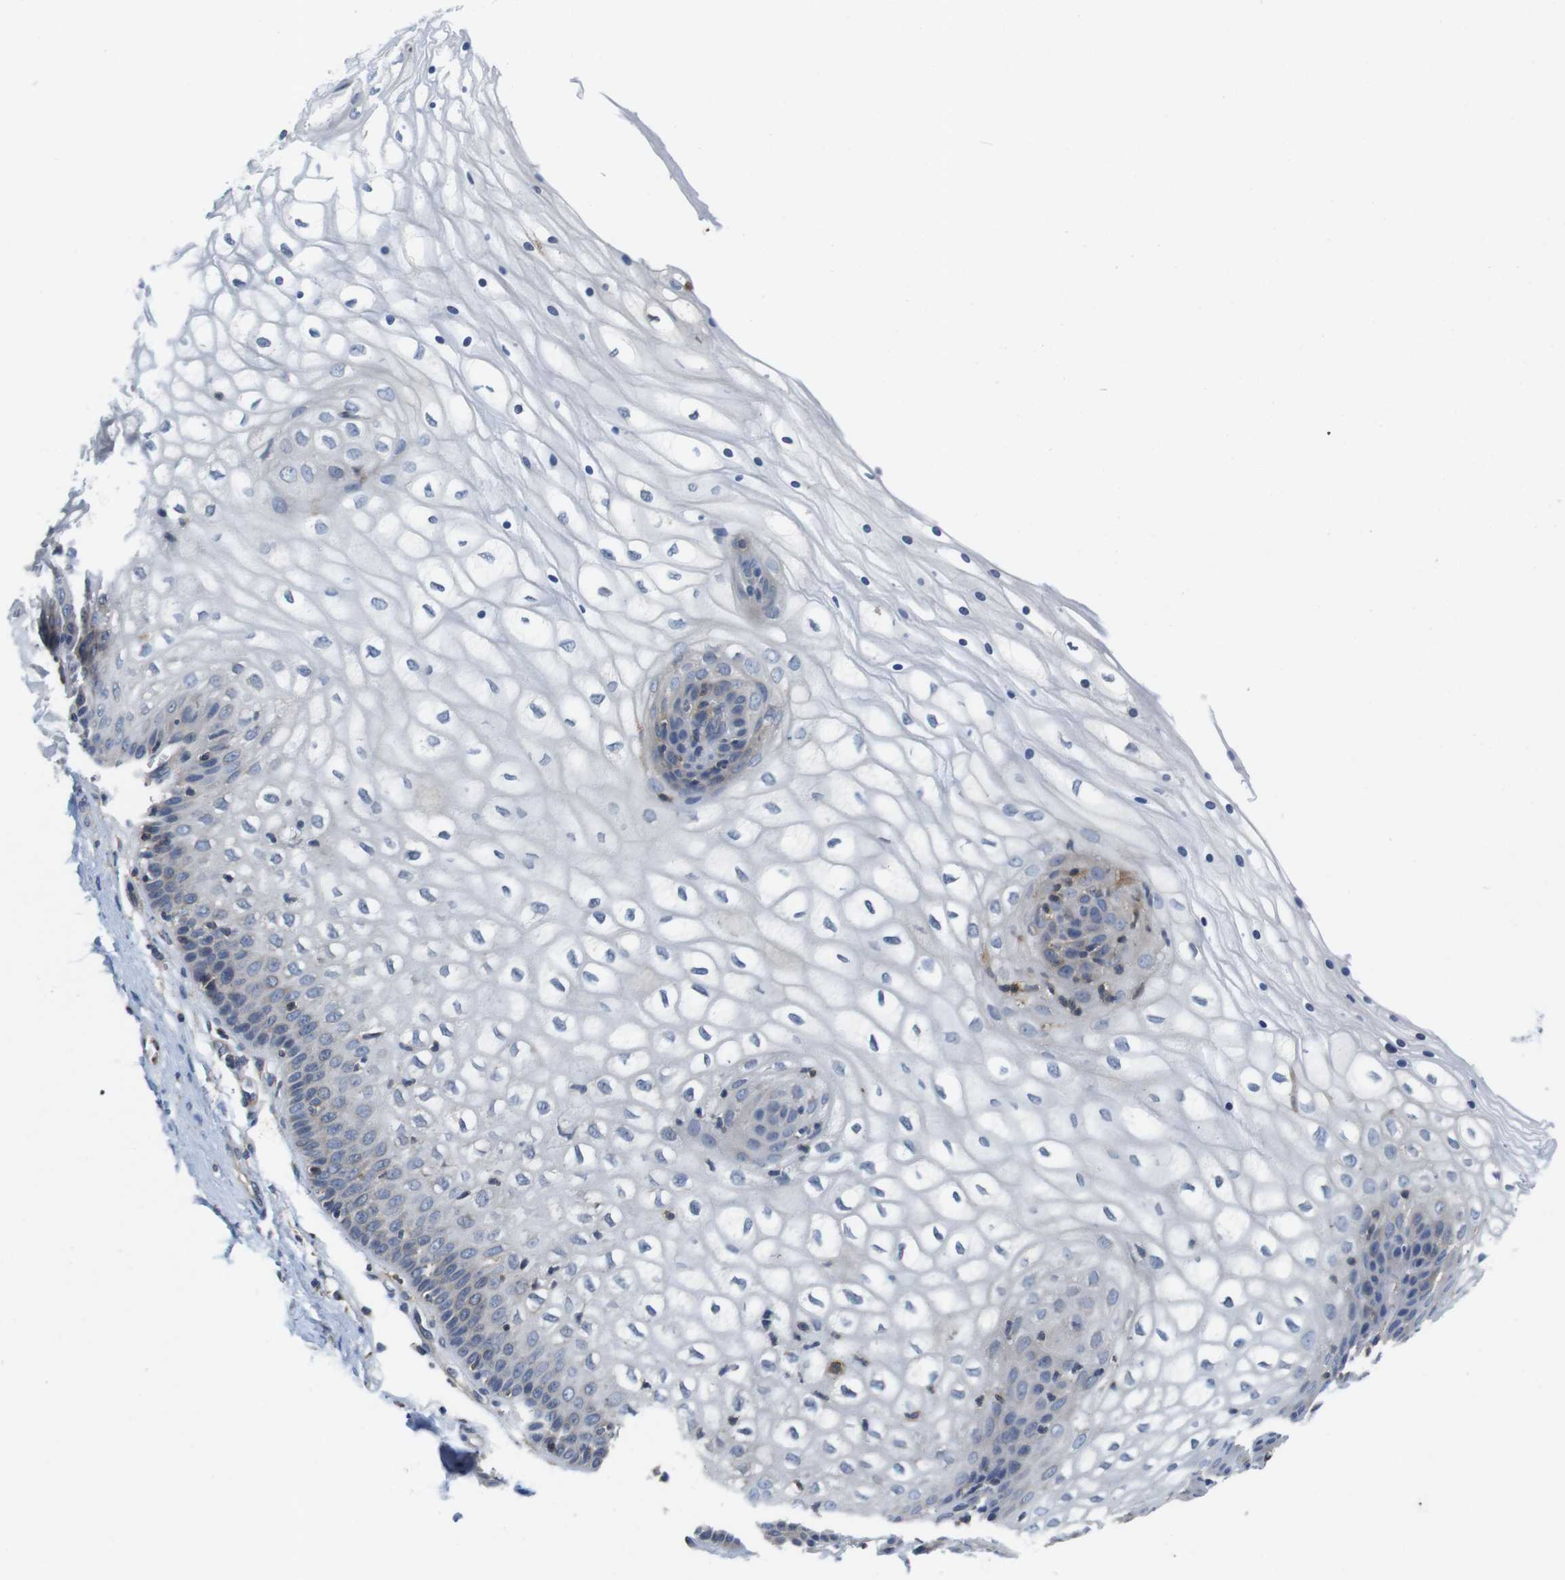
{"staining": {"intensity": "weak", "quantity": "<25%", "location": "cytoplasmic/membranous"}, "tissue": "vagina", "cell_type": "Squamous epithelial cells", "image_type": "normal", "snomed": [{"axis": "morphology", "description": "Normal tissue, NOS"}, {"axis": "topography", "description": "Vagina"}], "caption": "DAB immunohistochemical staining of benign vagina exhibits no significant expression in squamous epithelial cells. (DAB (3,3'-diaminobenzidine) IHC with hematoxylin counter stain).", "gene": "HERPUD2", "patient": {"sex": "female", "age": 34}}